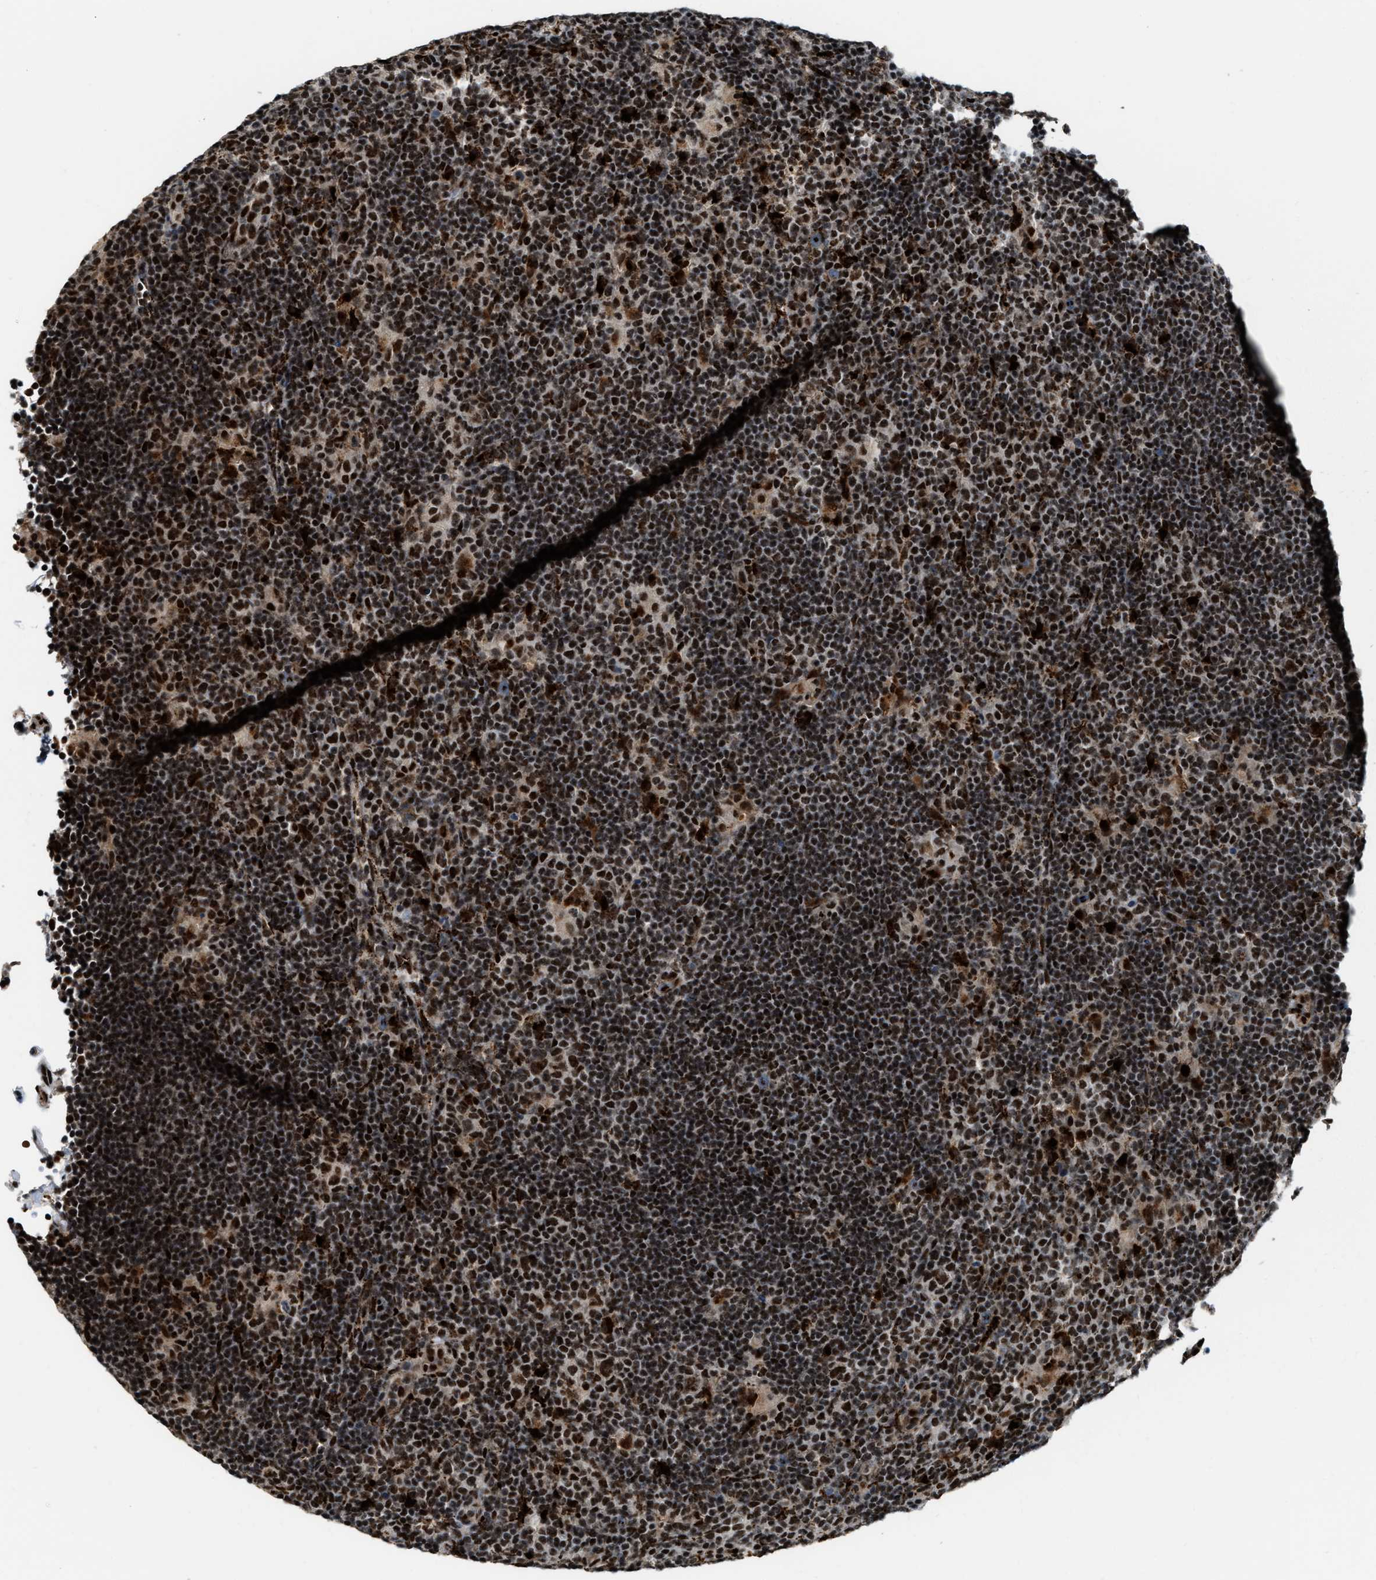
{"staining": {"intensity": "strong", "quantity": ">75%", "location": "cytoplasmic/membranous,nuclear"}, "tissue": "lymphoma", "cell_type": "Tumor cells", "image_type": "cancer", "snomed": [{"axis": "morphology", "description": "Hodgkin's disease, NOS"}, {"axis": "topography", "description": "Lymph node"}], "caption": "The histopathology image reveals immunohistochemical staining of Hodgkin's disease. There is strong cytoplasmic/membranous and nuclear expression is appreciated in approximately >75% of tumor cells.", "gene": "NUMA1", "patient": {"sex": "female", "age": 57}}